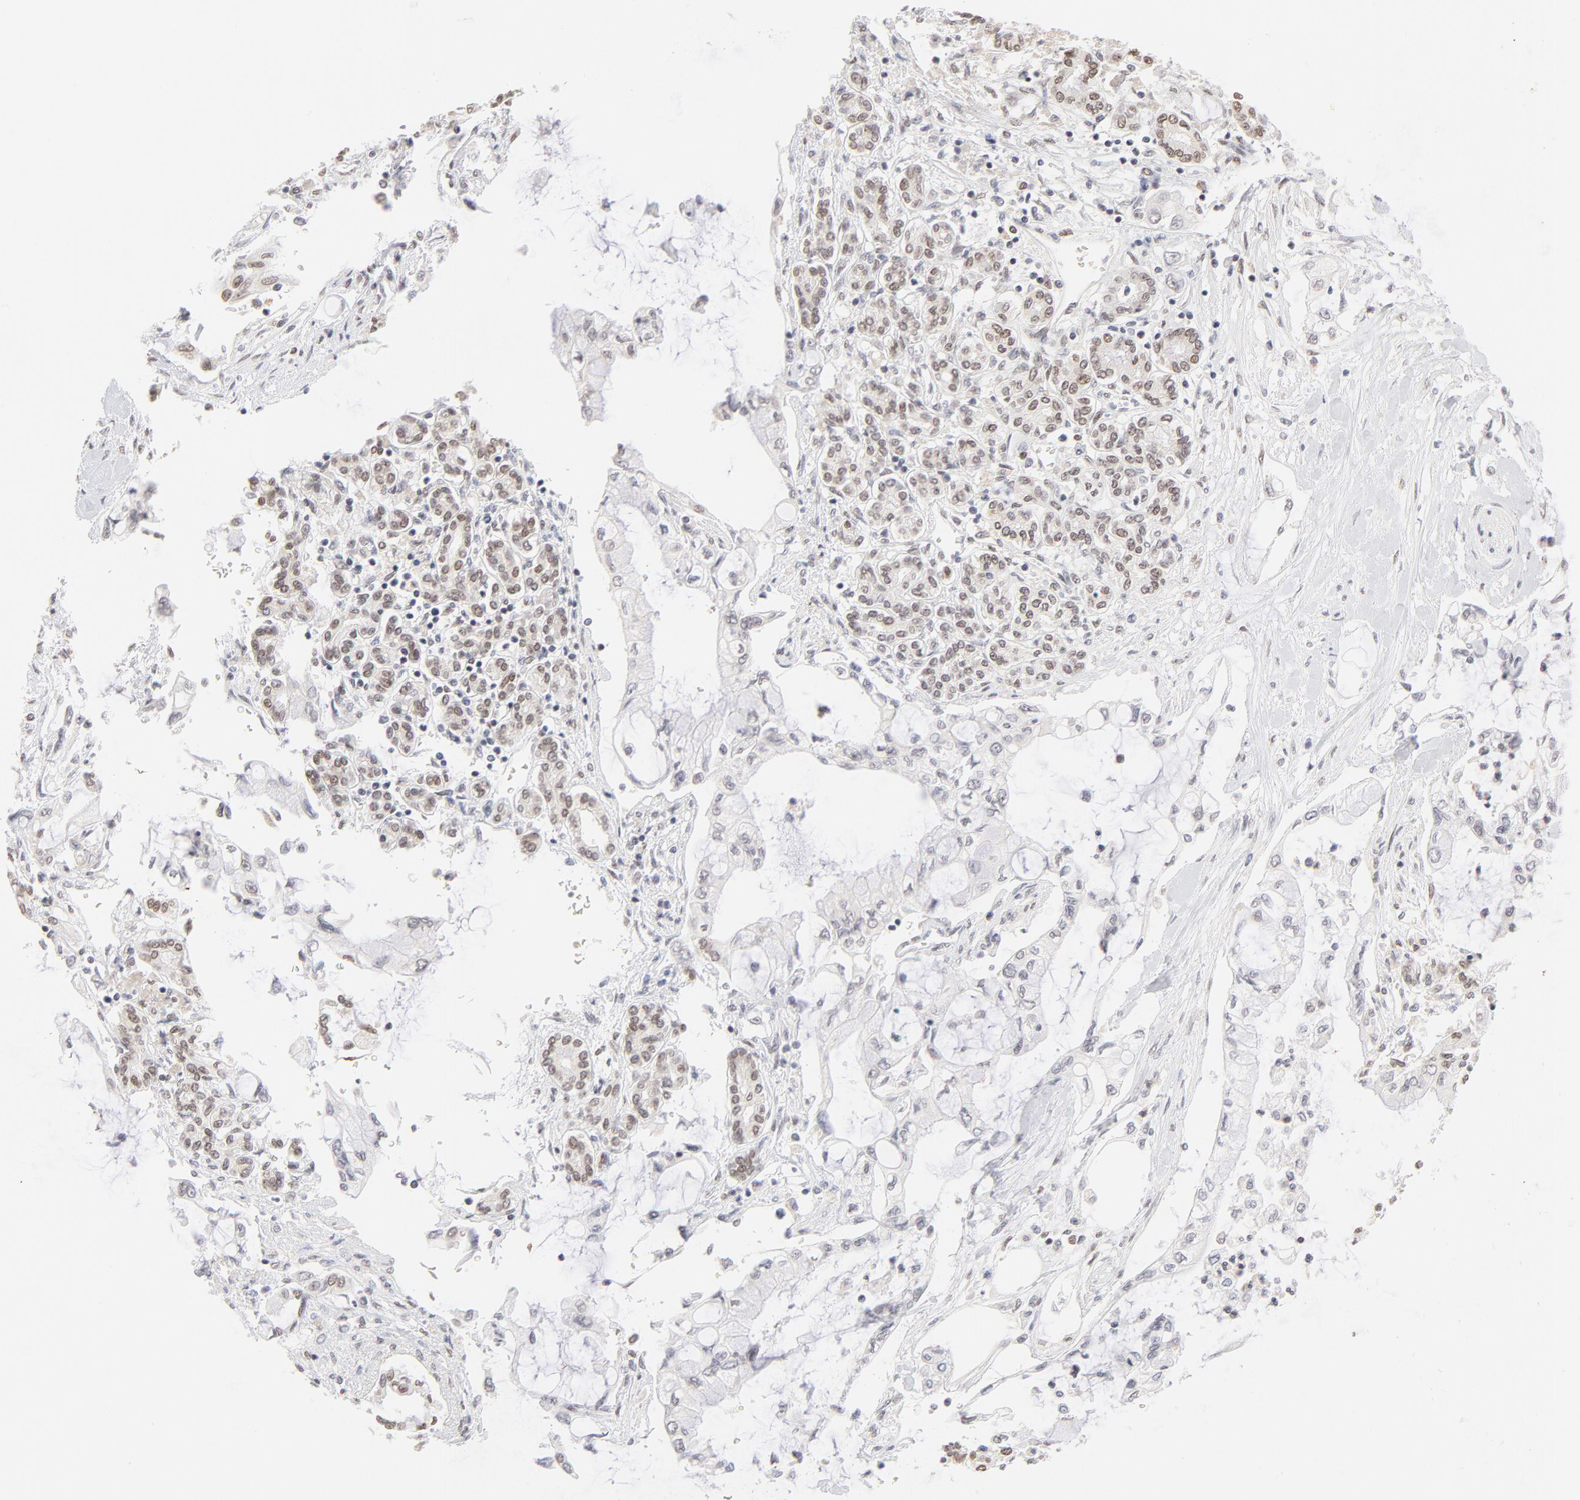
{"staining": {"intensity": "negative", "quantity": "none", "location": "none"}, "tissue": "pancreatic cancer", "cell_type": "Tumor cells", "image_type": "cancer", "snomed": [{"axis": "morphology", "description": "Adenocarcinoma, NOS"}, {"axis": "topography", "description": "Pancreas"}], "caption": "Image shows no significant protein positivity in tumor cells of pancreatic adenocarcinoma. Brightfield microscopy of IHC stained with DAB (3,3'-diaminobenzidine) (brown) and hematoxylin (blue), captured at high magnification.", "gene": "PBX3", "patient": {"sex": "female", "age": 70}}